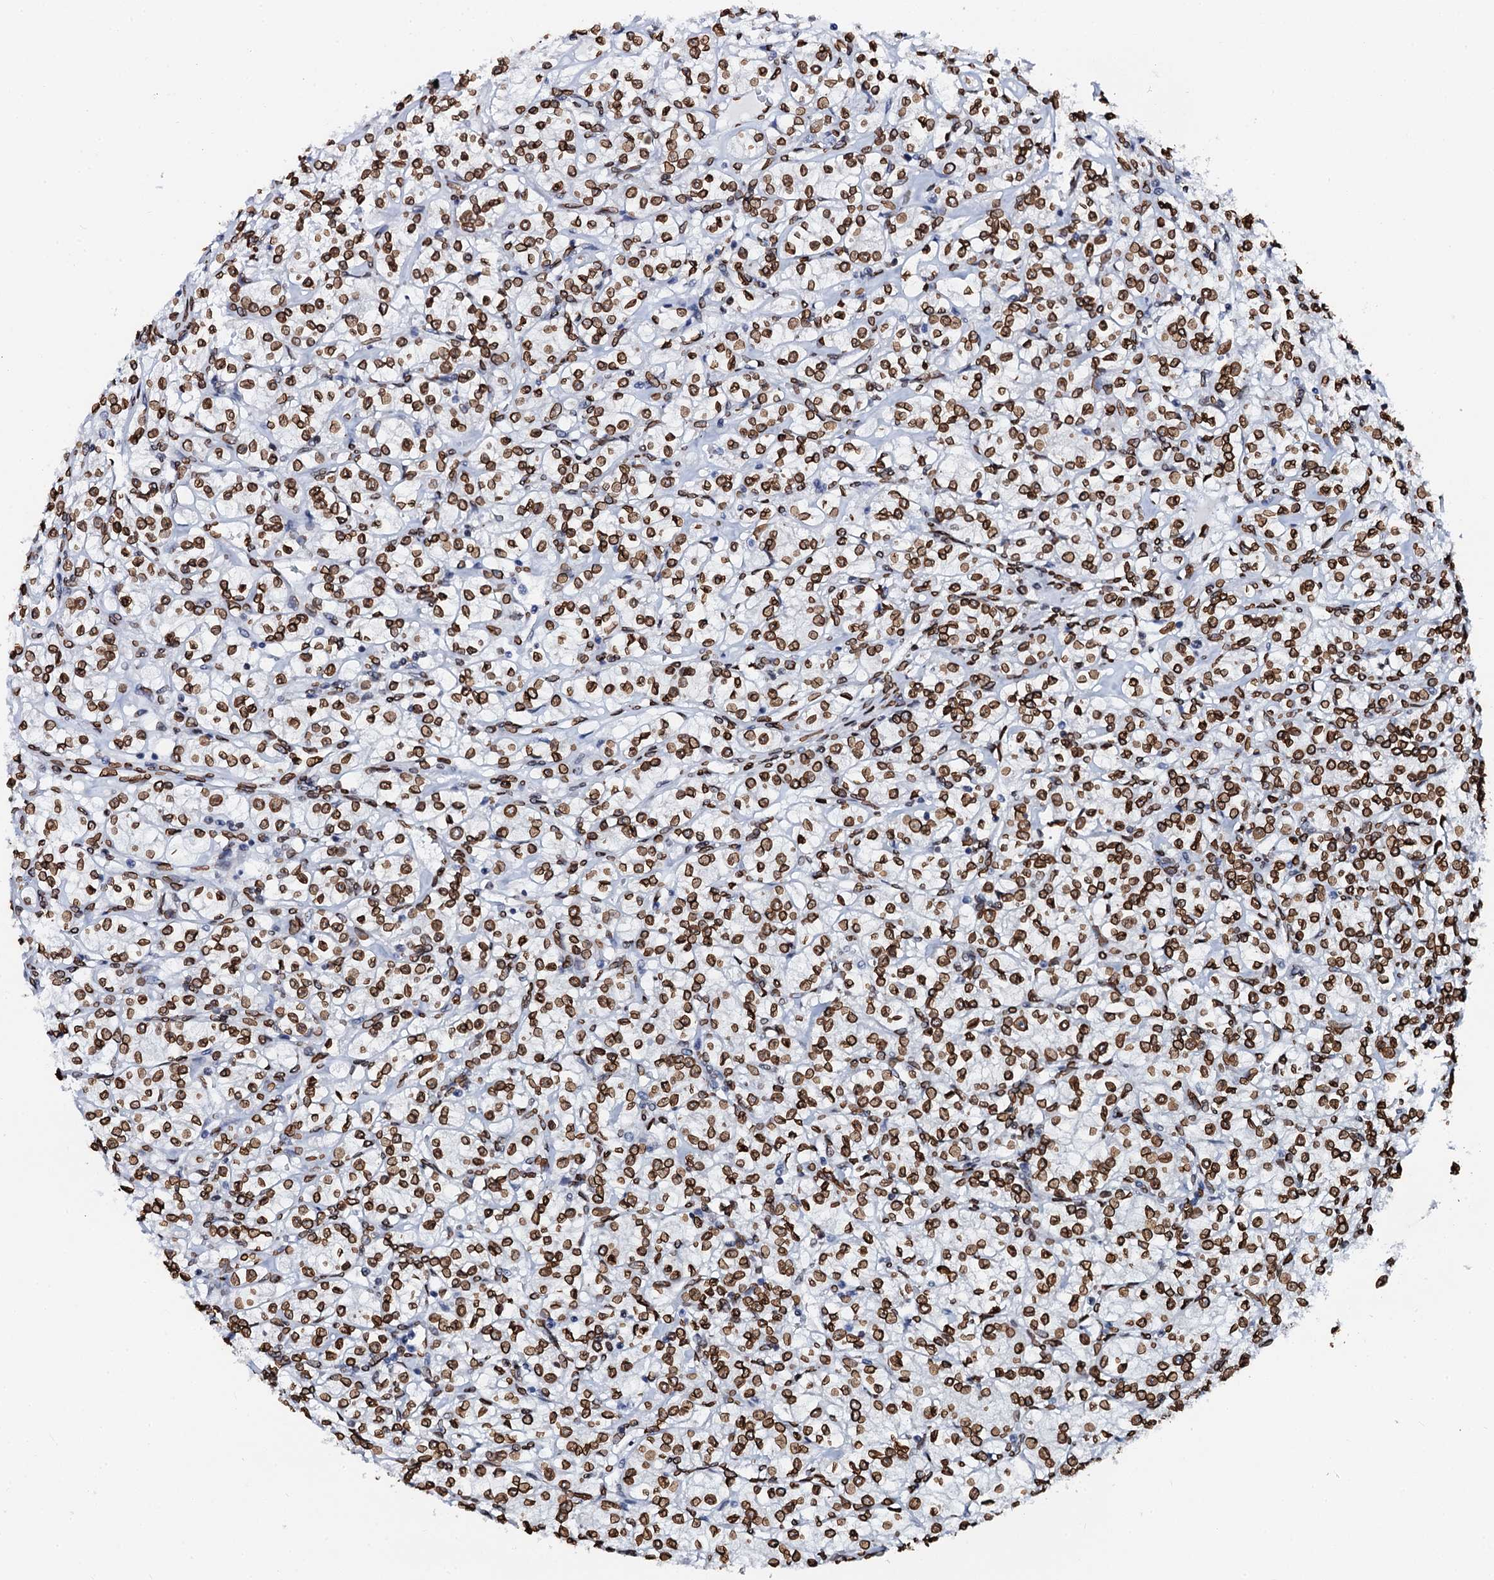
{"staining": {"intensity": "strong", "quantity": ">75%", "location": "nuclear"}, "tissue": "renal cancer", "cell_type": "Tumor cells", "image_type": "cancer", "snomed": [{"axis": "morphology", "description": "Adenocarcinoma, NOS"}, {"axis": "topography", "description": "Kidney"}], "caption": "Immunohistochemistry staining of adenocarcinoma (renal), which reveals high levels of strong nuclear expression in about >75% of tumor cells indicating strong nuclear protein staining. The staining was performed using DAB (brown) for protein detection and nuclei were counterstained in hematoxylin (blue).", "gene": "KATNAL2", "patient": {"sex": "male", "age": 77}}